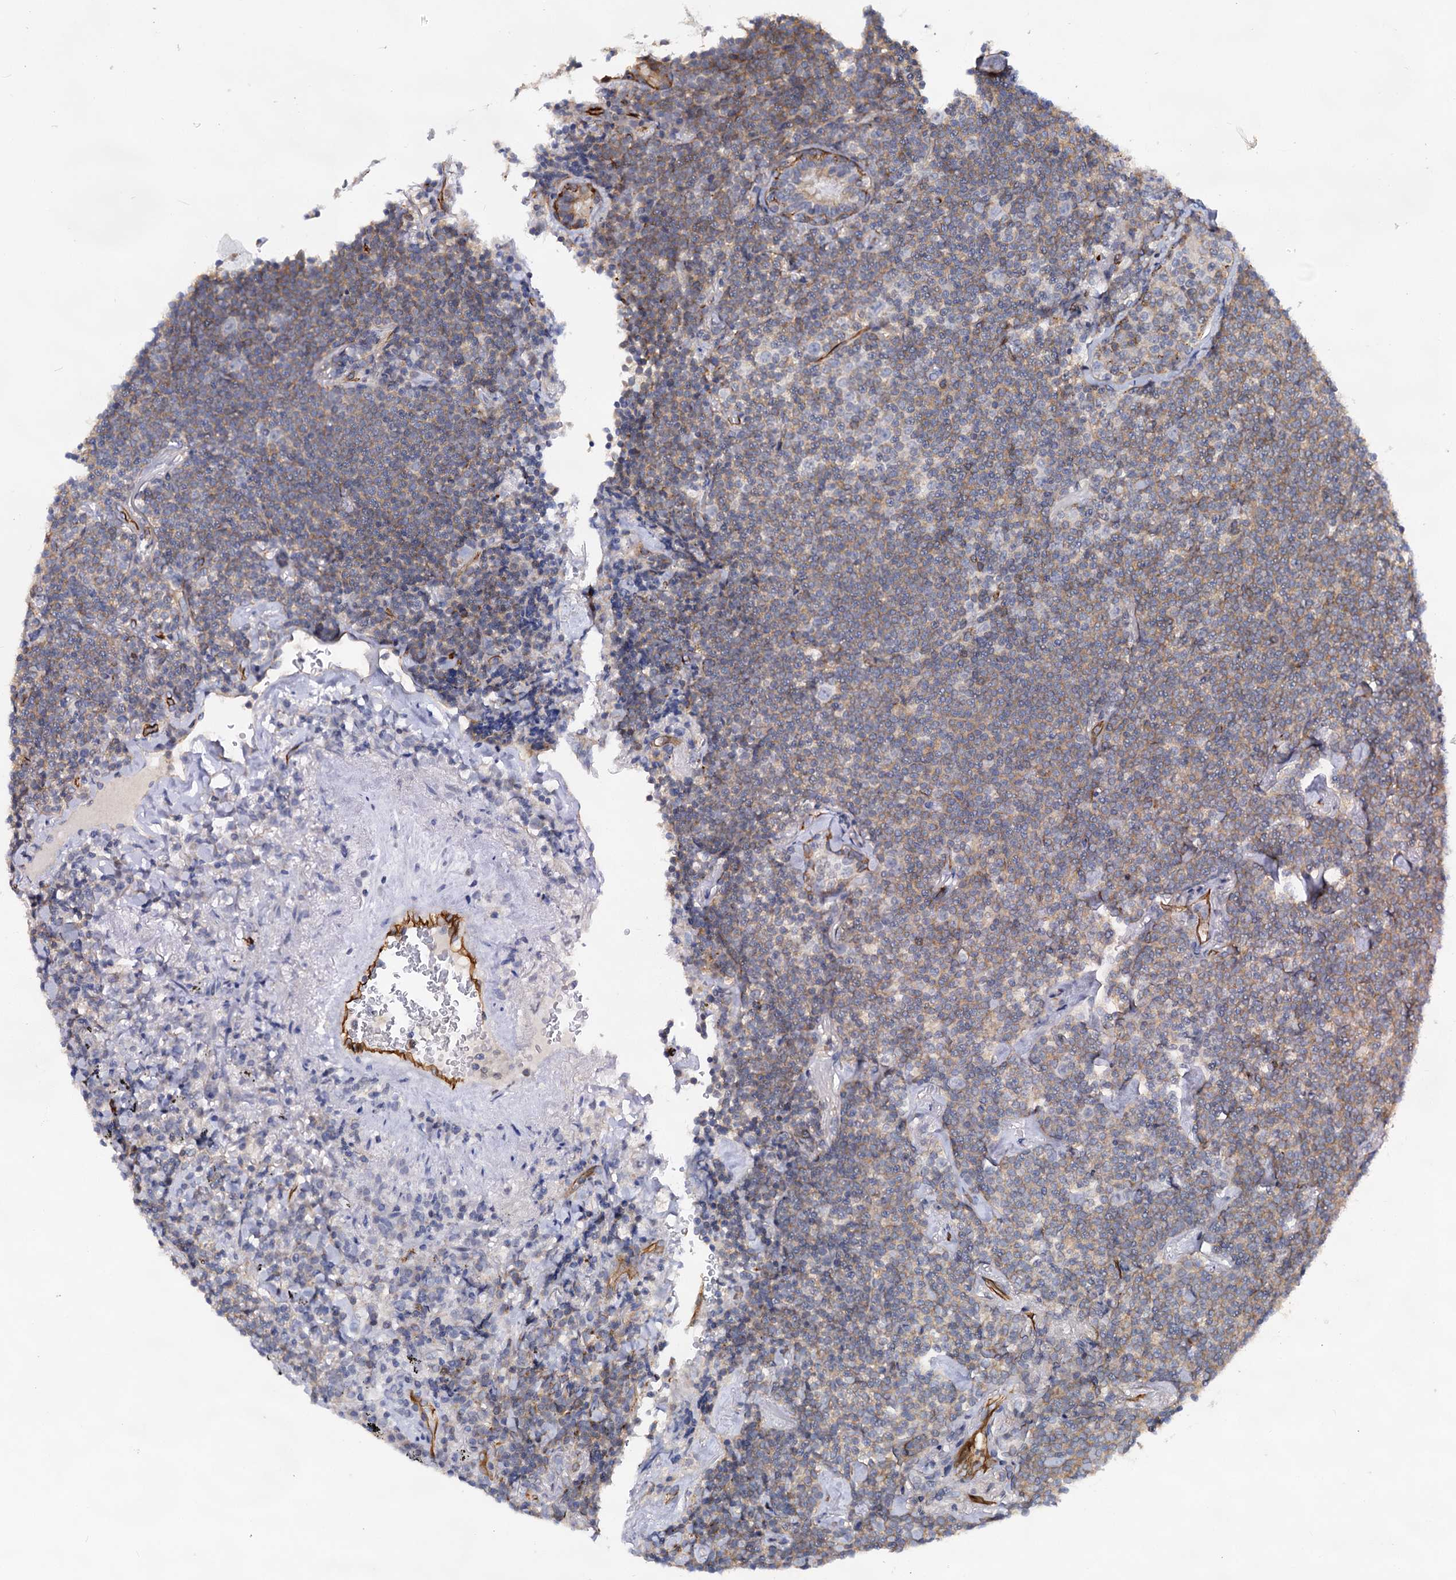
{"staining": {"intensity": "weak", "quantity": "25%-75%", "location": "cytoplasmic/membranous"}, "tissue": "lymphoma", "cell_type": "Tumor cells", "image_type": "cancer", "snomed": [{"axis": "morphology", "description": "Malignant lymphoma, non-Hodgkin's type, Low grade"}, {"axis": "topography", "description": "Lung"}], "caption": "IHC of malignant lymphoma, non-Hodgkin's type (low-grade) exhibits low levels of weak cytoplasmic/membranous staining in about 25%-75% of tumor cells.", "gene": "ABLIM1", "patient": {"sex": "female", "age": 71}}